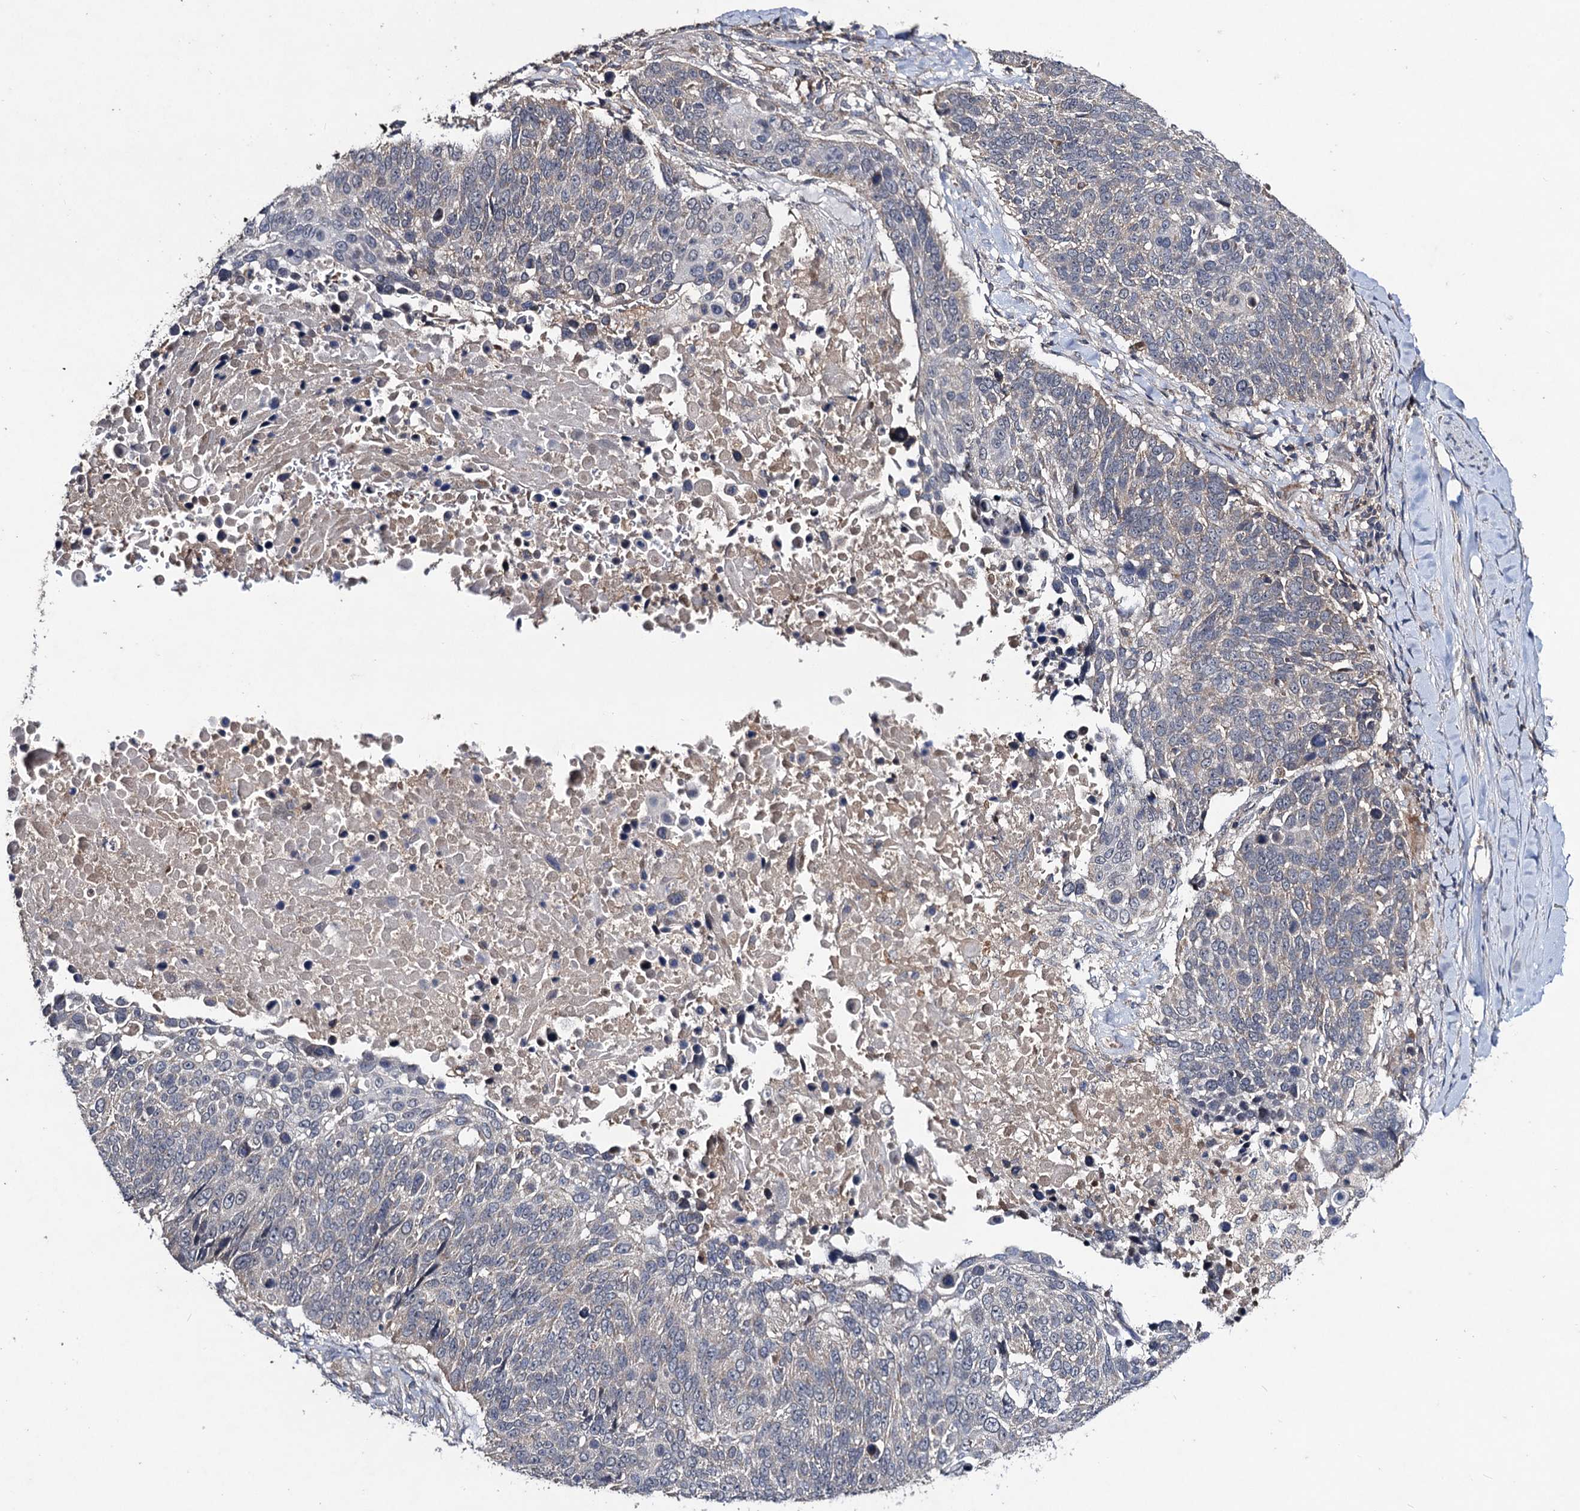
{"staining": {"intensity": "negative", "quantity": "none", "location": "none"}, "tissue": "lung cancer", "cell_type": "Tumor cells", "image_type": "cancer", "snomed": [{"axis": "morphology", "description": "Normal tissue, NOS"}, {"axis": "morphology", "description": "Squamous cell carcinoma, NOS"}, {"axis": "topography", "description": "Lymph node"}, {"axis": "topography", "description": "Lung"}], "caption": "Immunohistochemistry micrograph of neoplastic tissue: squamous cell carcinoma (lung) stained with DAB shows no significant protein expression in tumor cells.", "gene": "VPS37D", "patient": {"sex": "male", "age": 66}}